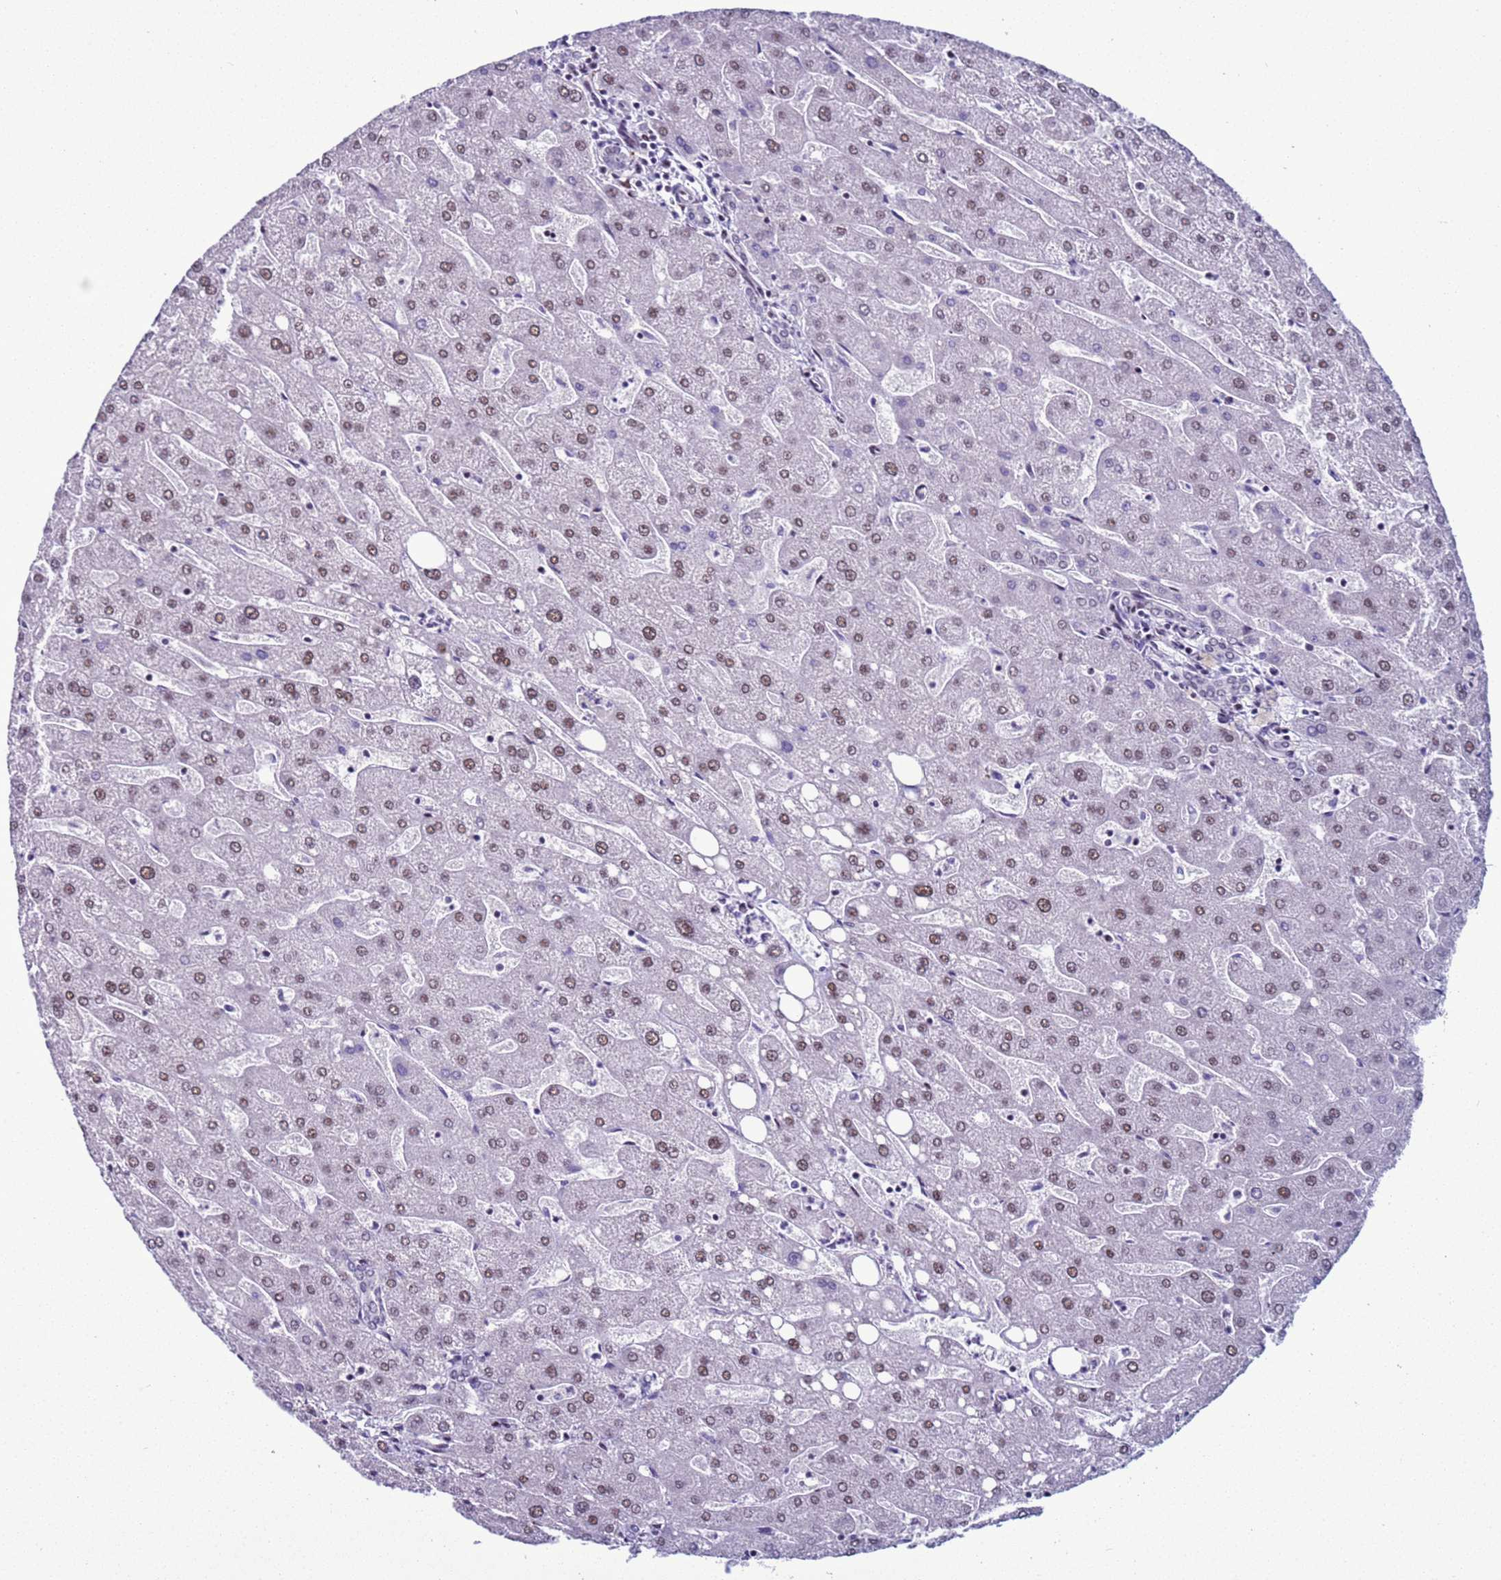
{"staining": {"intensity": "negative", "quantity": "none", "location": "none"}, "tissue": "liver", "cell_type": "Cholangiocytes", "image_type": "normal", "snomed": [{"axis": "morphology", "description": "Normal tissue, NOS"}, {"axis": "topography", "description": "Liver"}], "caption": "There is no significant expression in cholangiocytes of liver. (DAB immunohistochemistry (IHC), high magnification).", "gene": "LRRC10B", "patient": {"sex": "male", "age": 67}}